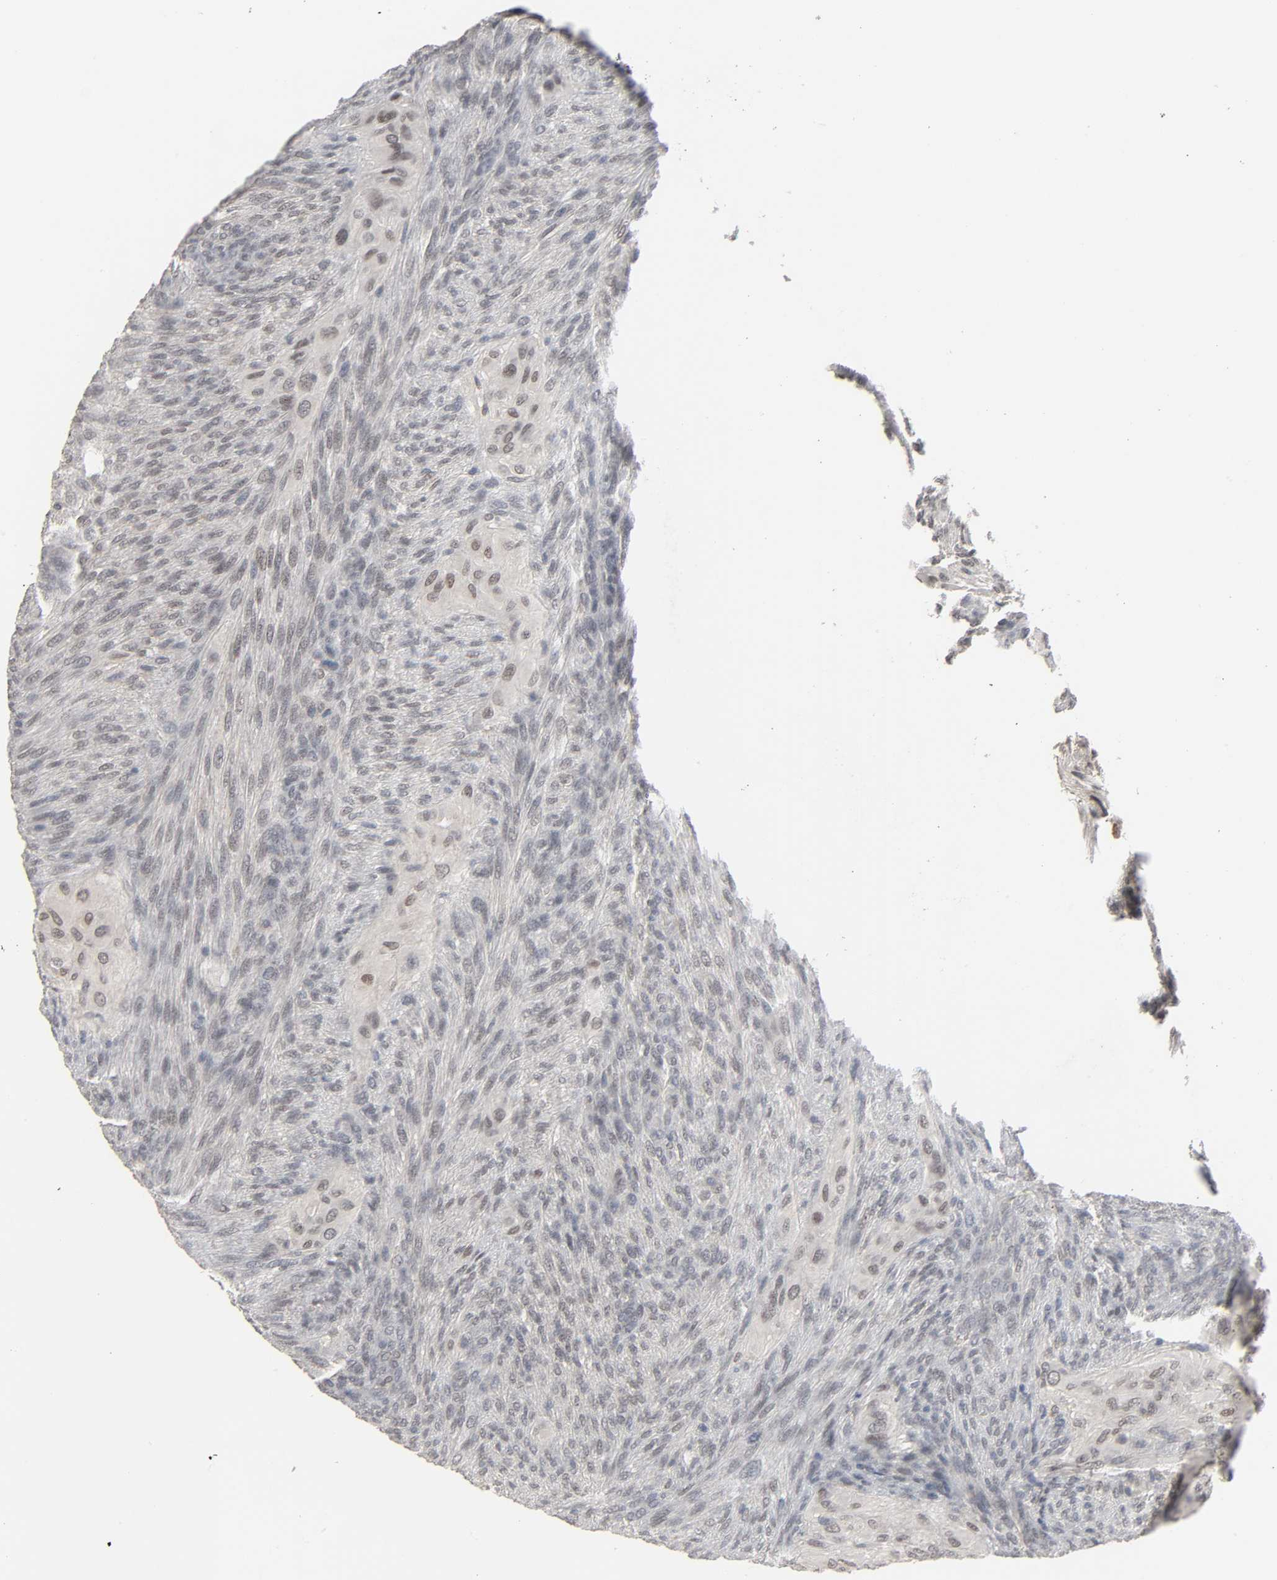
{"staining": {"intensity": "negative", "quantity": "none", "location": "none"}, "tissue": "glioma", "cell_type": "Tumor cells", "image_type": "cancer", "snomed": [{"axis": "morphology", "description": "Glioma, malignant, High grade"}, {"axis": "topography", "description": "Cerebral cortex"}], "caption": "Tumor cells are negative for brown protein staining in high-grade glioma (malignant).", "gene": "ZNF222", "patient": {"sex": "female", "age": 55}}